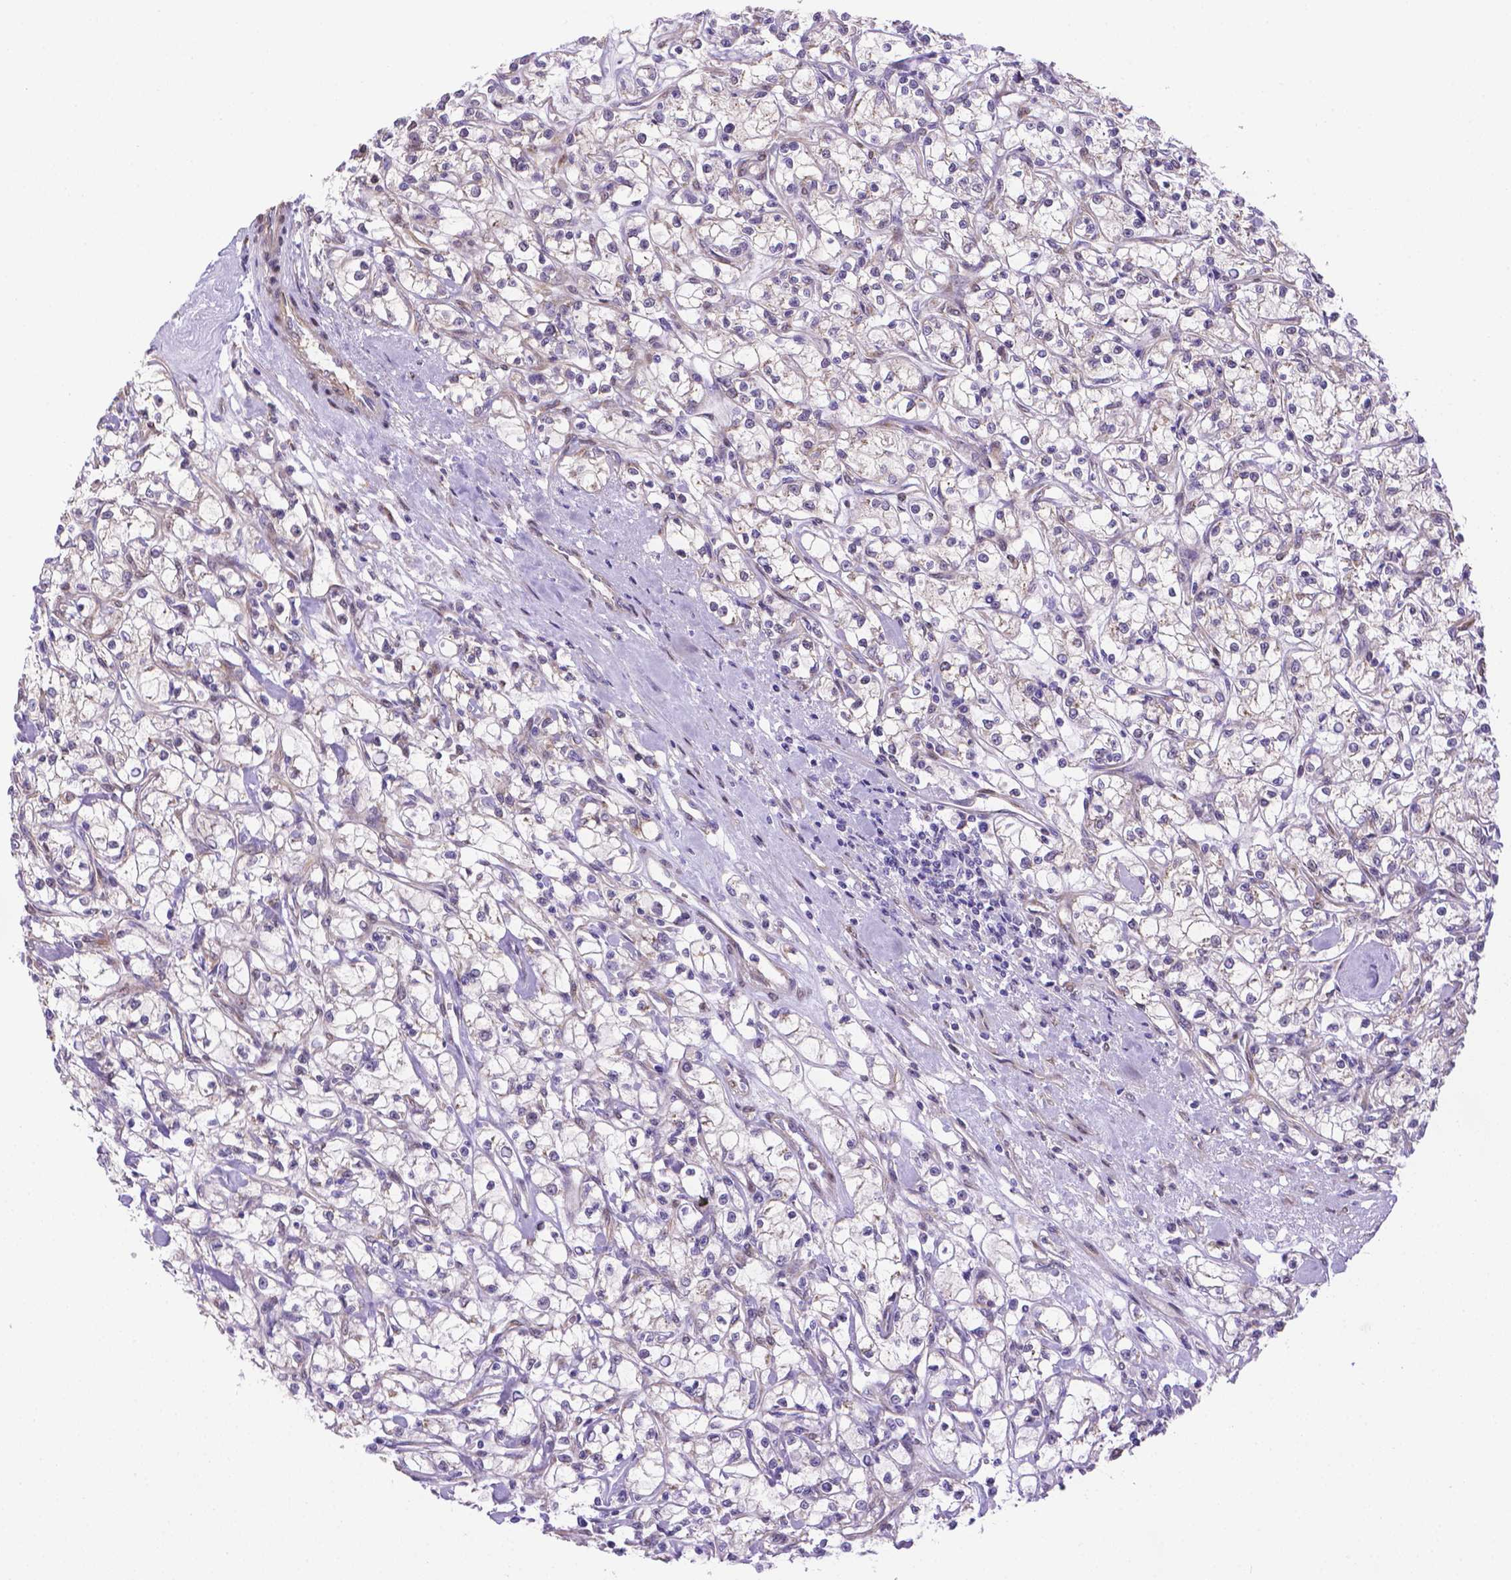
{"staining": {"intensity": "negative", "quantity": "none", "location": "none"}, "tissue": "renal cancer", "cell_type": "Tumor cells", "image_type": "cancer", "snomed": [{"axis": "morphology", "description": "Adenocarcinoma, NOS"}, {"axis": "topography", "description": "Kidney"}], "caption": "IHC of adenocarcinoma (renal) exhibits no staining in tumor cells.", "gene": "YAP1", "patient": {"sex": "female", "age": 59}}